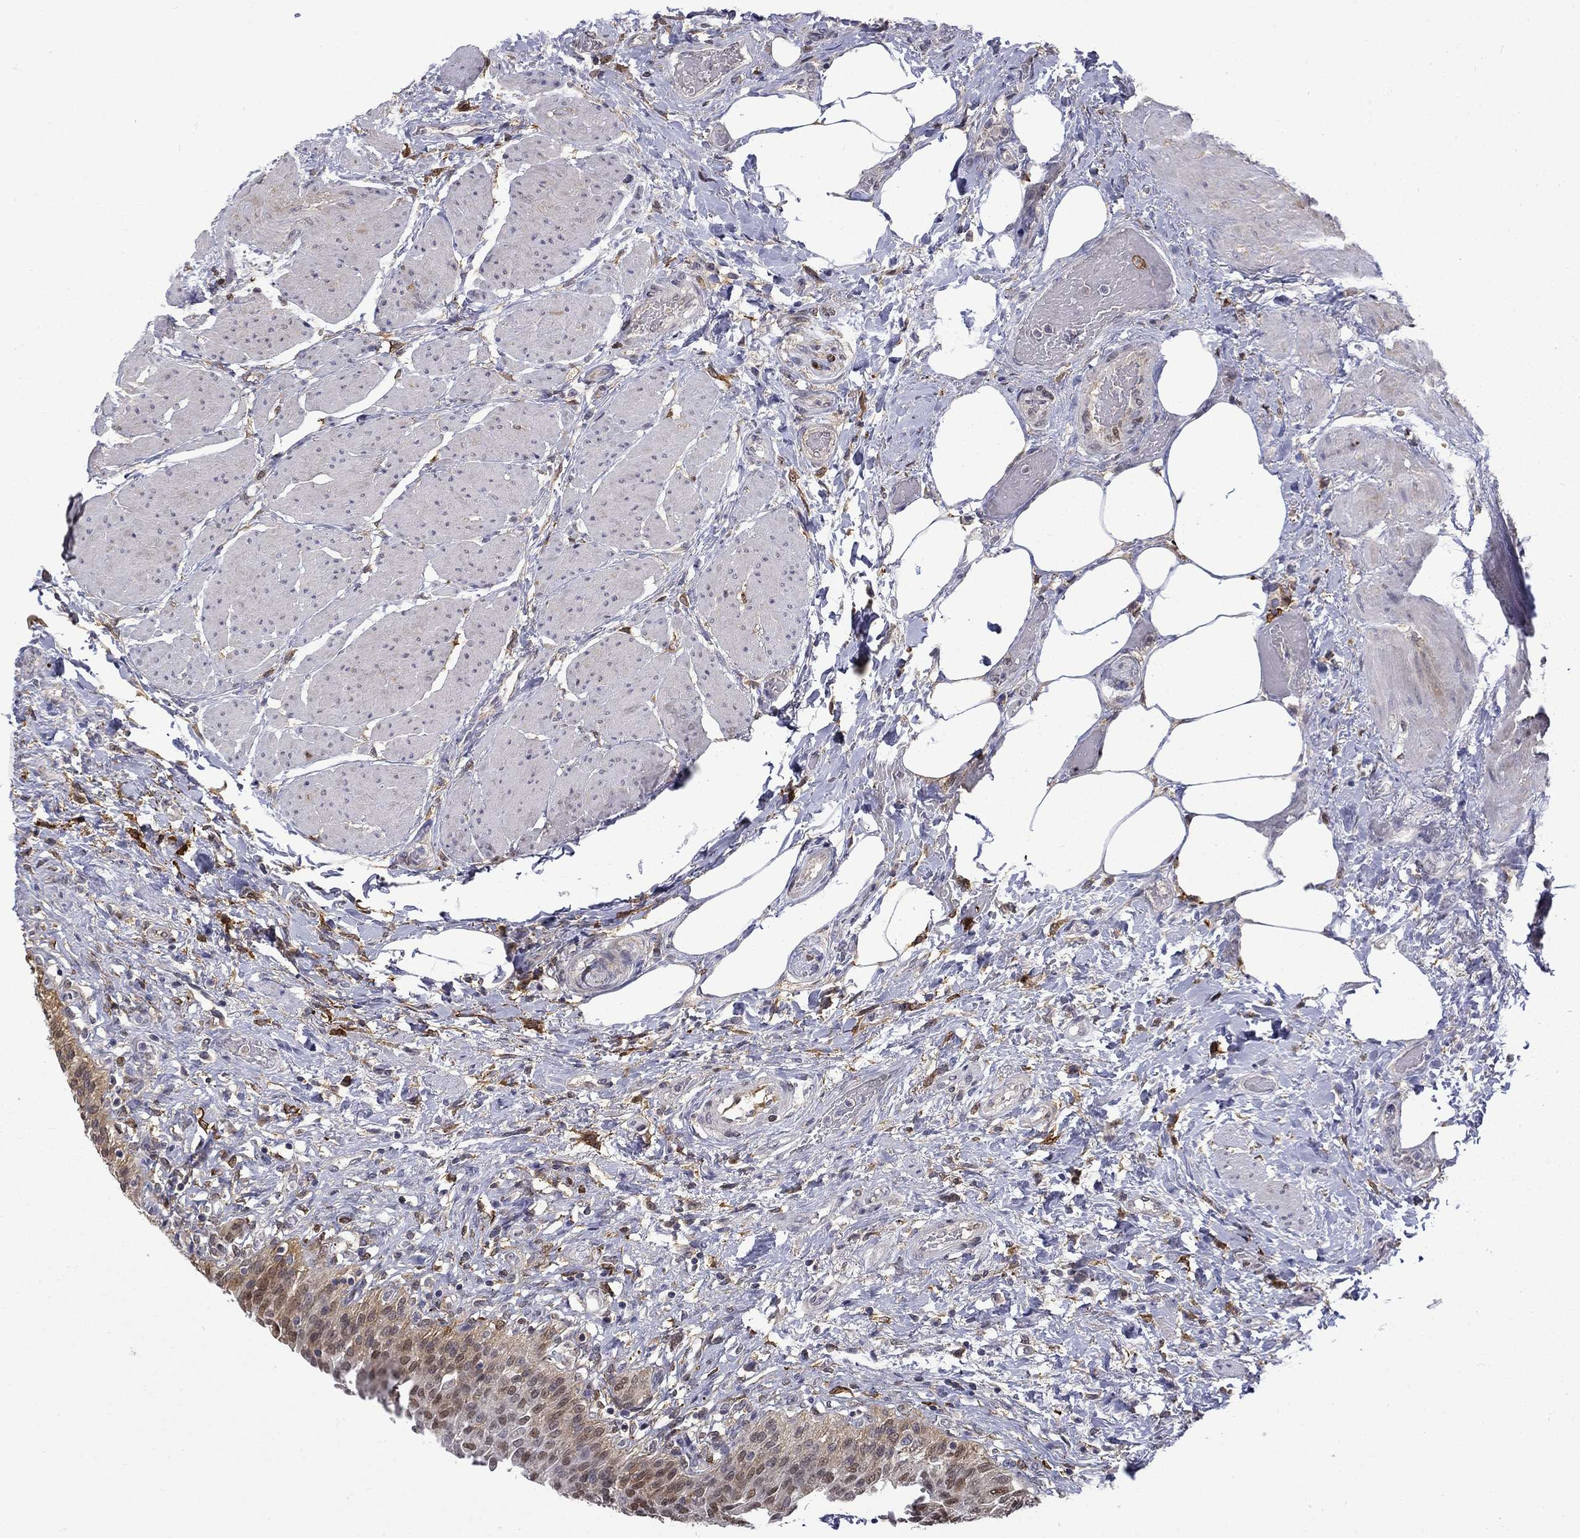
{"staining": {"intensity": "strong", "quantity": "25%-75%", "location": "cytoplasmic/membranous,nuclear"}, "tissue": "urinary bladder", "cell_type": "Urothelial cells", "image_type": "normal", "snomed": [{"axis": "morphology", "description": "Normal tissue, NOS"}, {"axis": "morphology", "description": "Metaplasia, NOS"}, {"axis": "topography", "description": "Urinary bladder"}], "caption": "Normal urinary bladder demonstrates strong cytoplasmic/membranous,nuclear expression in about 25%-75% of urothelial cells (brown staining indicates protein expression, while blue staining denotes nuclei)..", "gene": "PCBP2", "patient": {"sex": "male", "age": 68}}